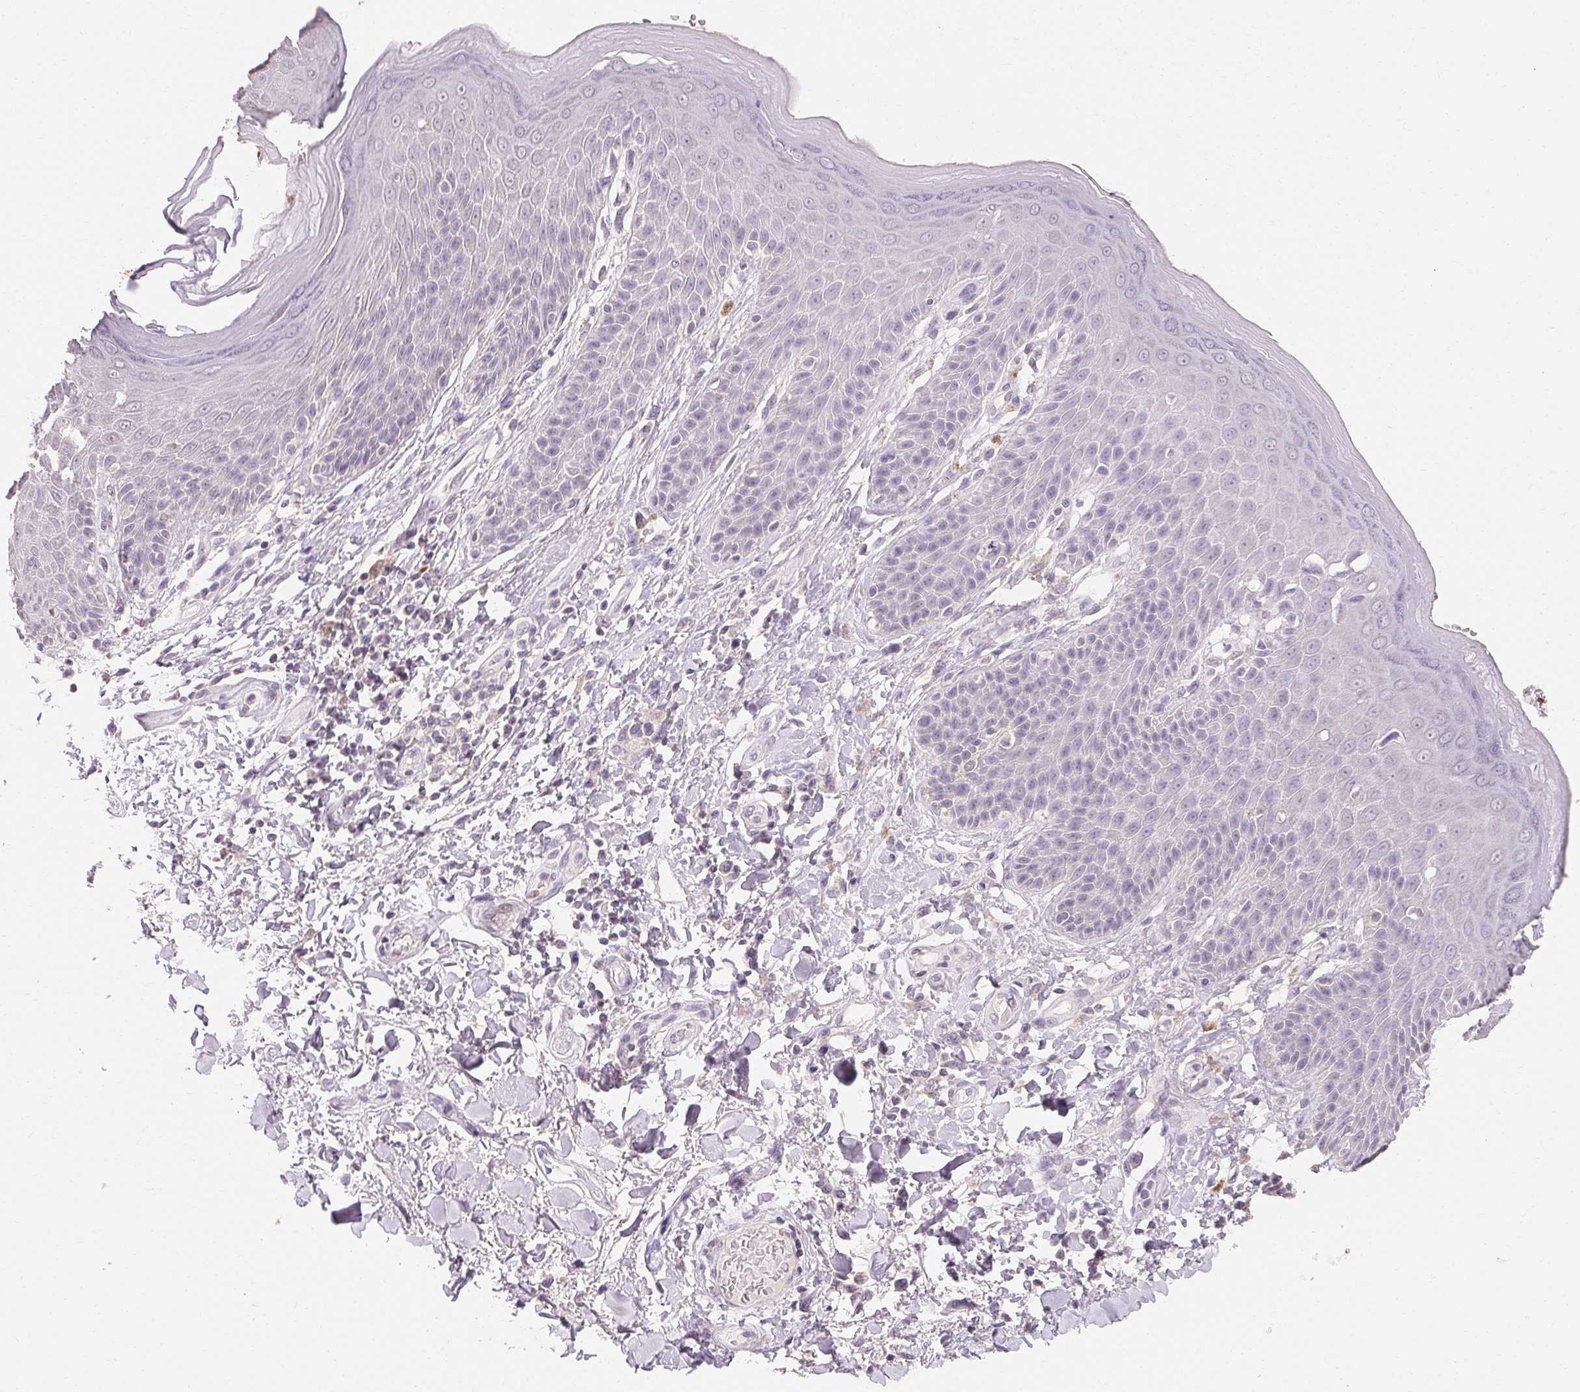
{"staining": {"intensity": "moderate", "quantity": "<25%", "location": "cytoplasmic/membranous"}, "tissue": "skin", "cell_type": "Epidermal cells", "image_type": "normal", "snomed": [{"axis": "morphology", "description": "Normal tissue, NOS"}, {"axis": "topography", "description": "Anal"}, {"axis": "topography", "description": "Peripheral nerve tissue"}], "caption": "Immunohistochemistry micrograph of unremarkable human skin stained for a protein (brown), which displays low levels of moderate cytoplasmic/membranous expression in about <25% of epidermal cells.", "gene": "MAP7D2", "patient": {"sex": "male", "age": 51}}